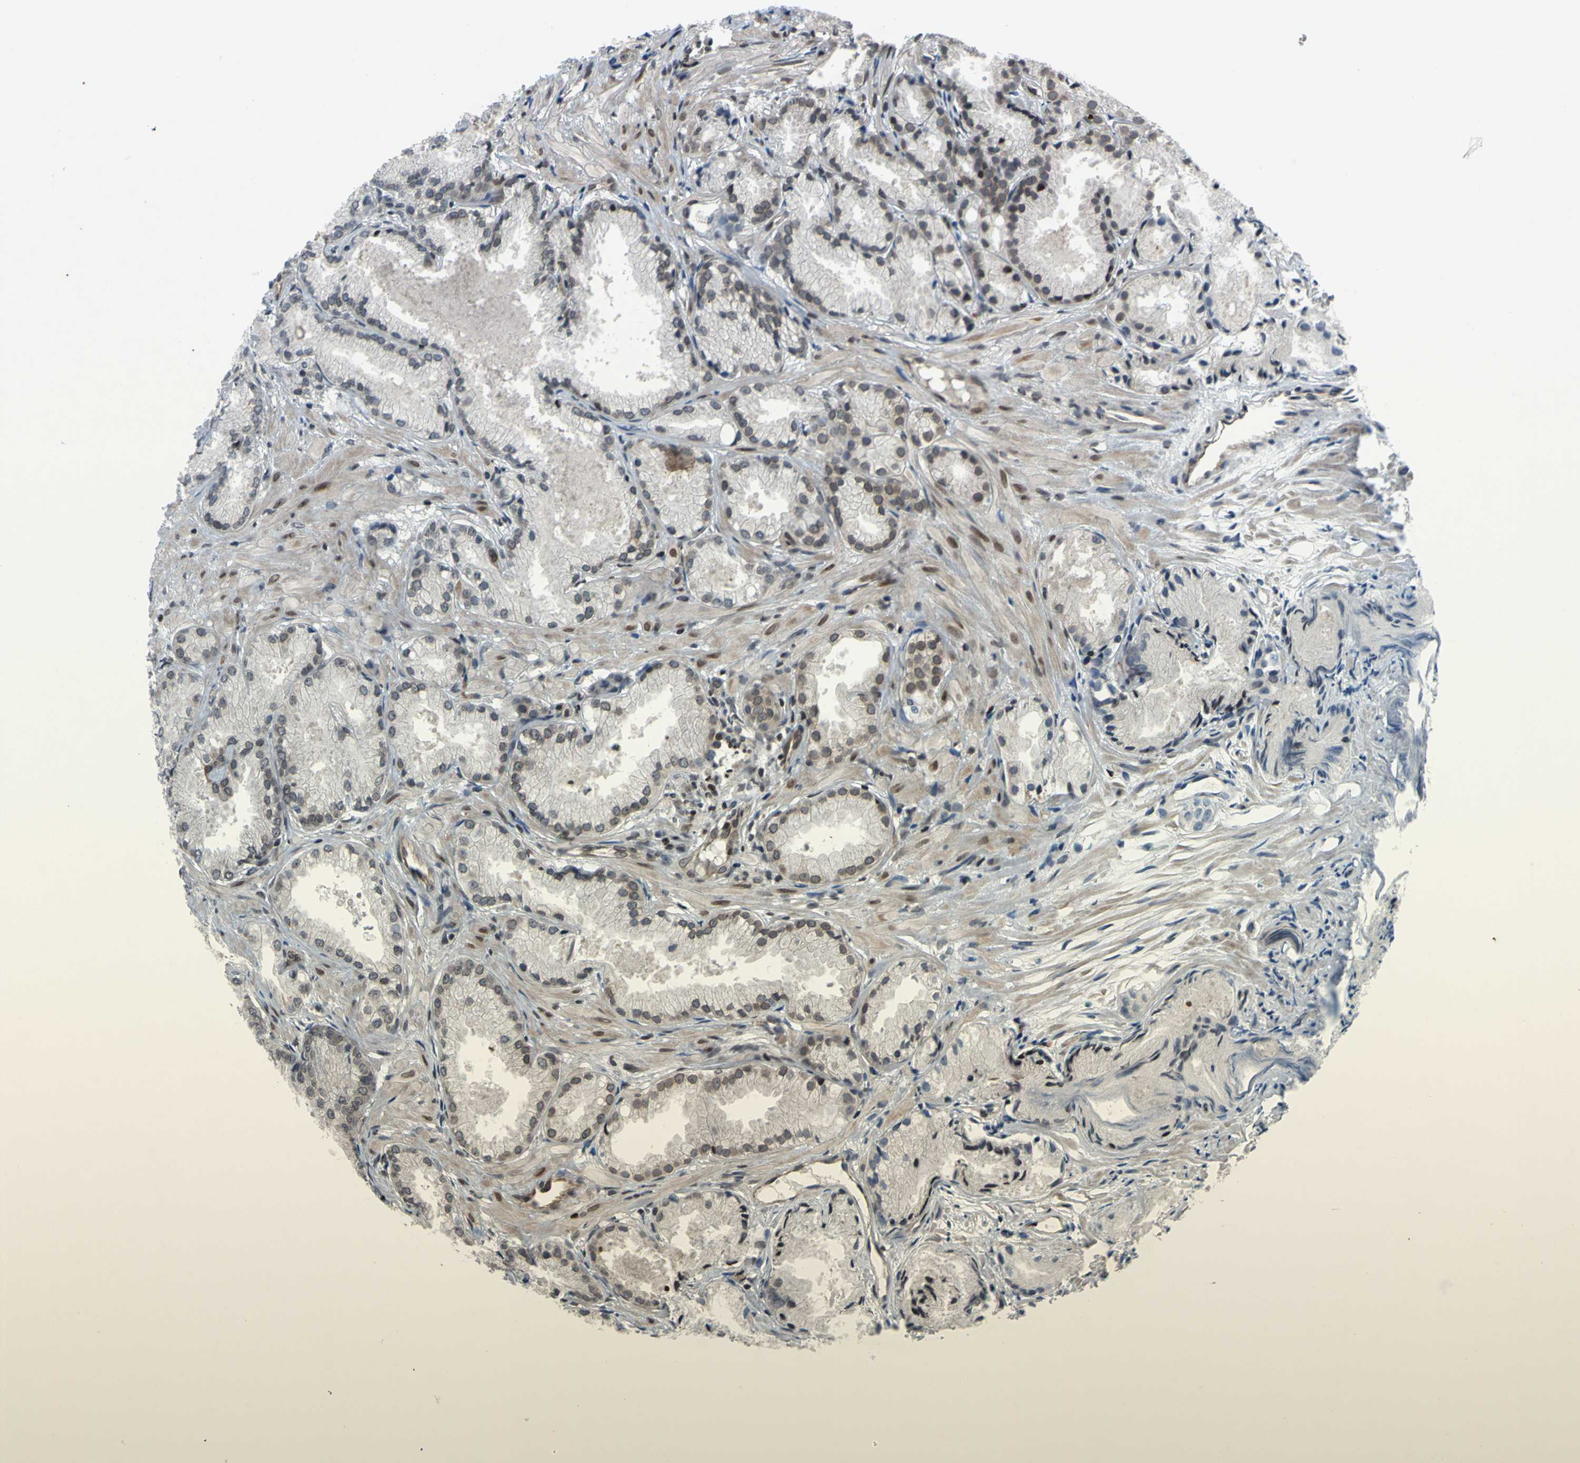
{"staining": {"intensity": "negative", "quantity": "none", "location": "none"}, "tissue": "prostate cancer", "cell_type": "Tumor cells", "image_type": "cancer", "snomed": [{"axis": "morphology", "description": "Adenocarcinoma, Low grade"}, {"axis": "topography", "description": "Prostate"}], "caption": "An immunohistochemistry (IHC) micrograph of prostate cancer is shown. There is no staining in tumor cells of prostate cancer.", "gene": "XPO1", "patient": {"sex": "male", "age": 72}}